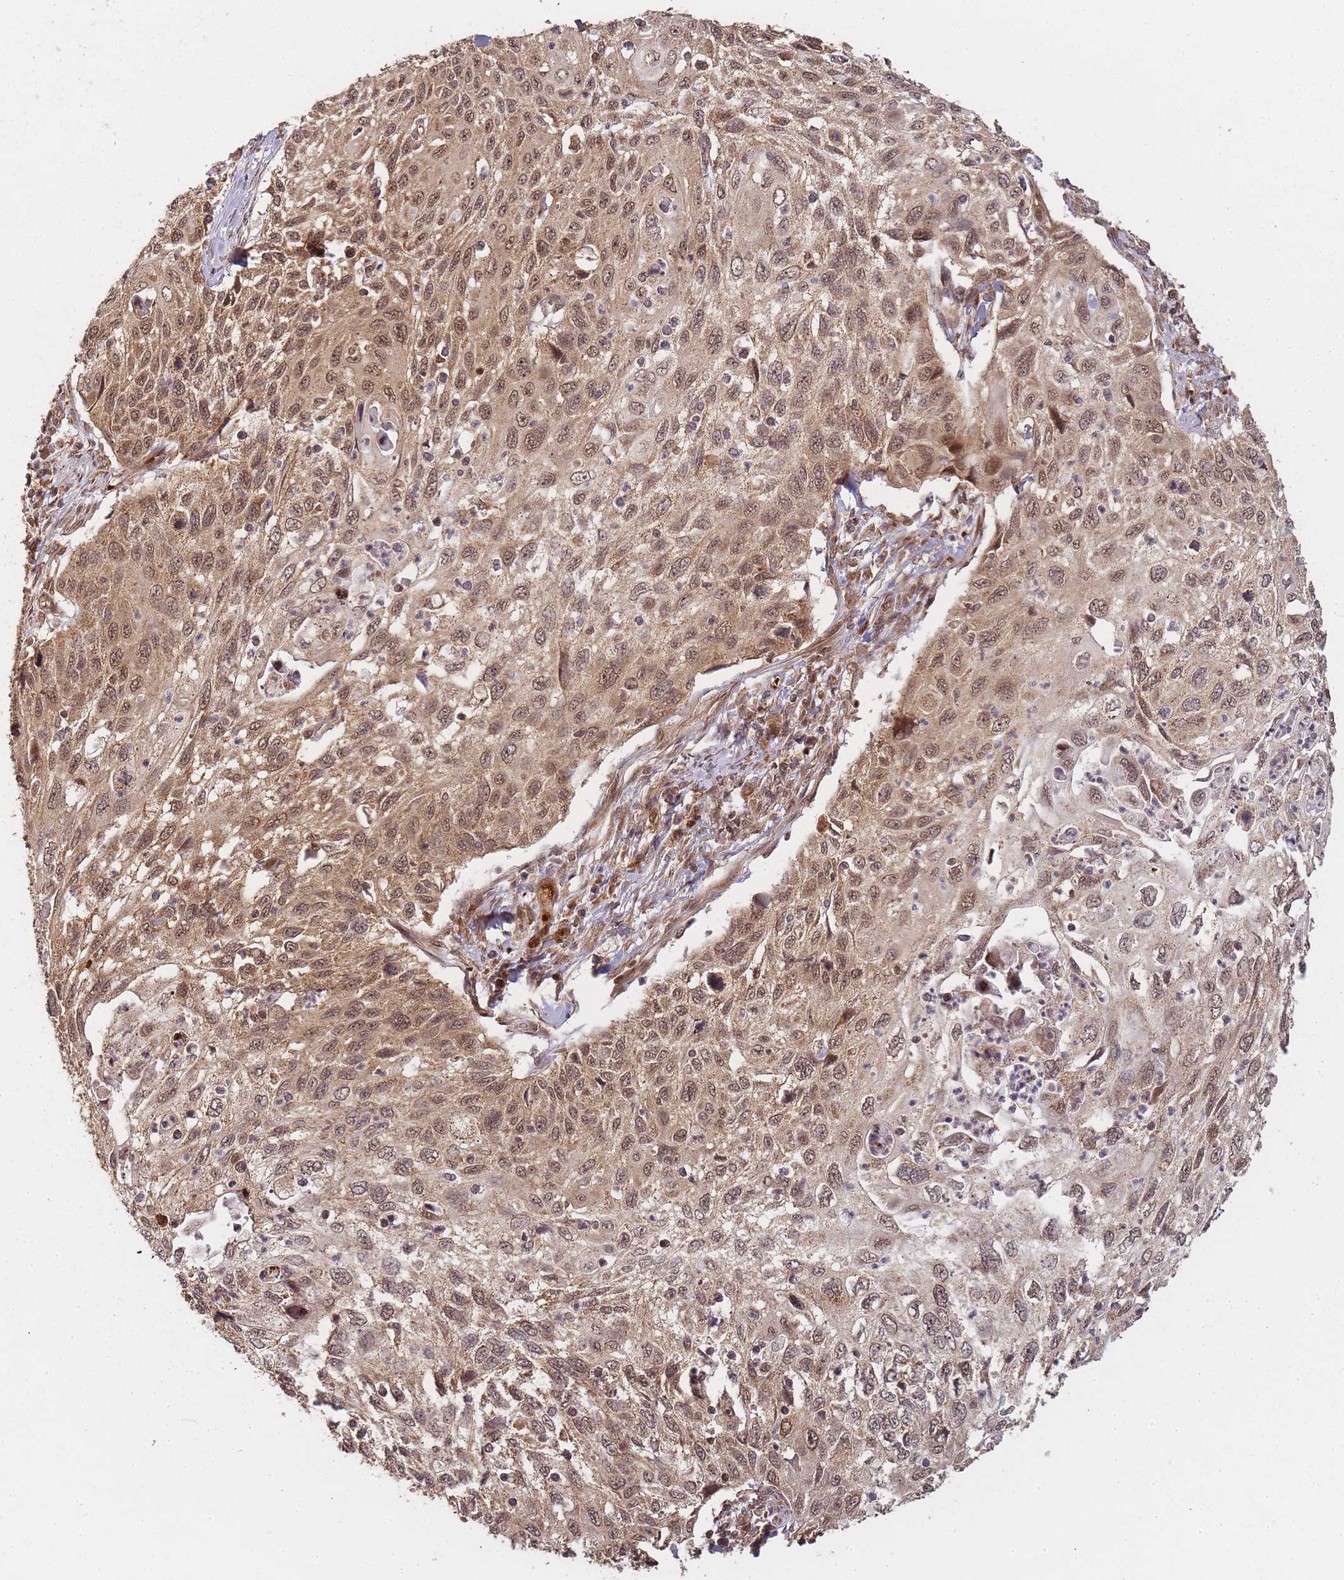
{"staining": {"intensity": "moderate", "quantity": ">75%", "location": "cytoplasmic/membranous,nuclear"}, "tissue": "cervical cancer", "cell_type": "Tumor cells", "image_type": "cancer", "snomed": [{"axis": "morphology", "description": "Squamous cell carcinoma, NOS"}, {"axis": "topography", "description": "Cervix"}], "caption": "Immunohistochemistry photomicrograph of neoplastic tissue: human cervical squamous cell carcinoma stained using immunohistochemistry shows medium levels of moderate protein expression localized specifically in the cytoplasmic/membranous and nuclear of tumor cells, appearing as a cytoplasmic/membranous and nuclear brown color.", "gene": "ZNF497", "patient": {"sex": "female", "age": 70}}